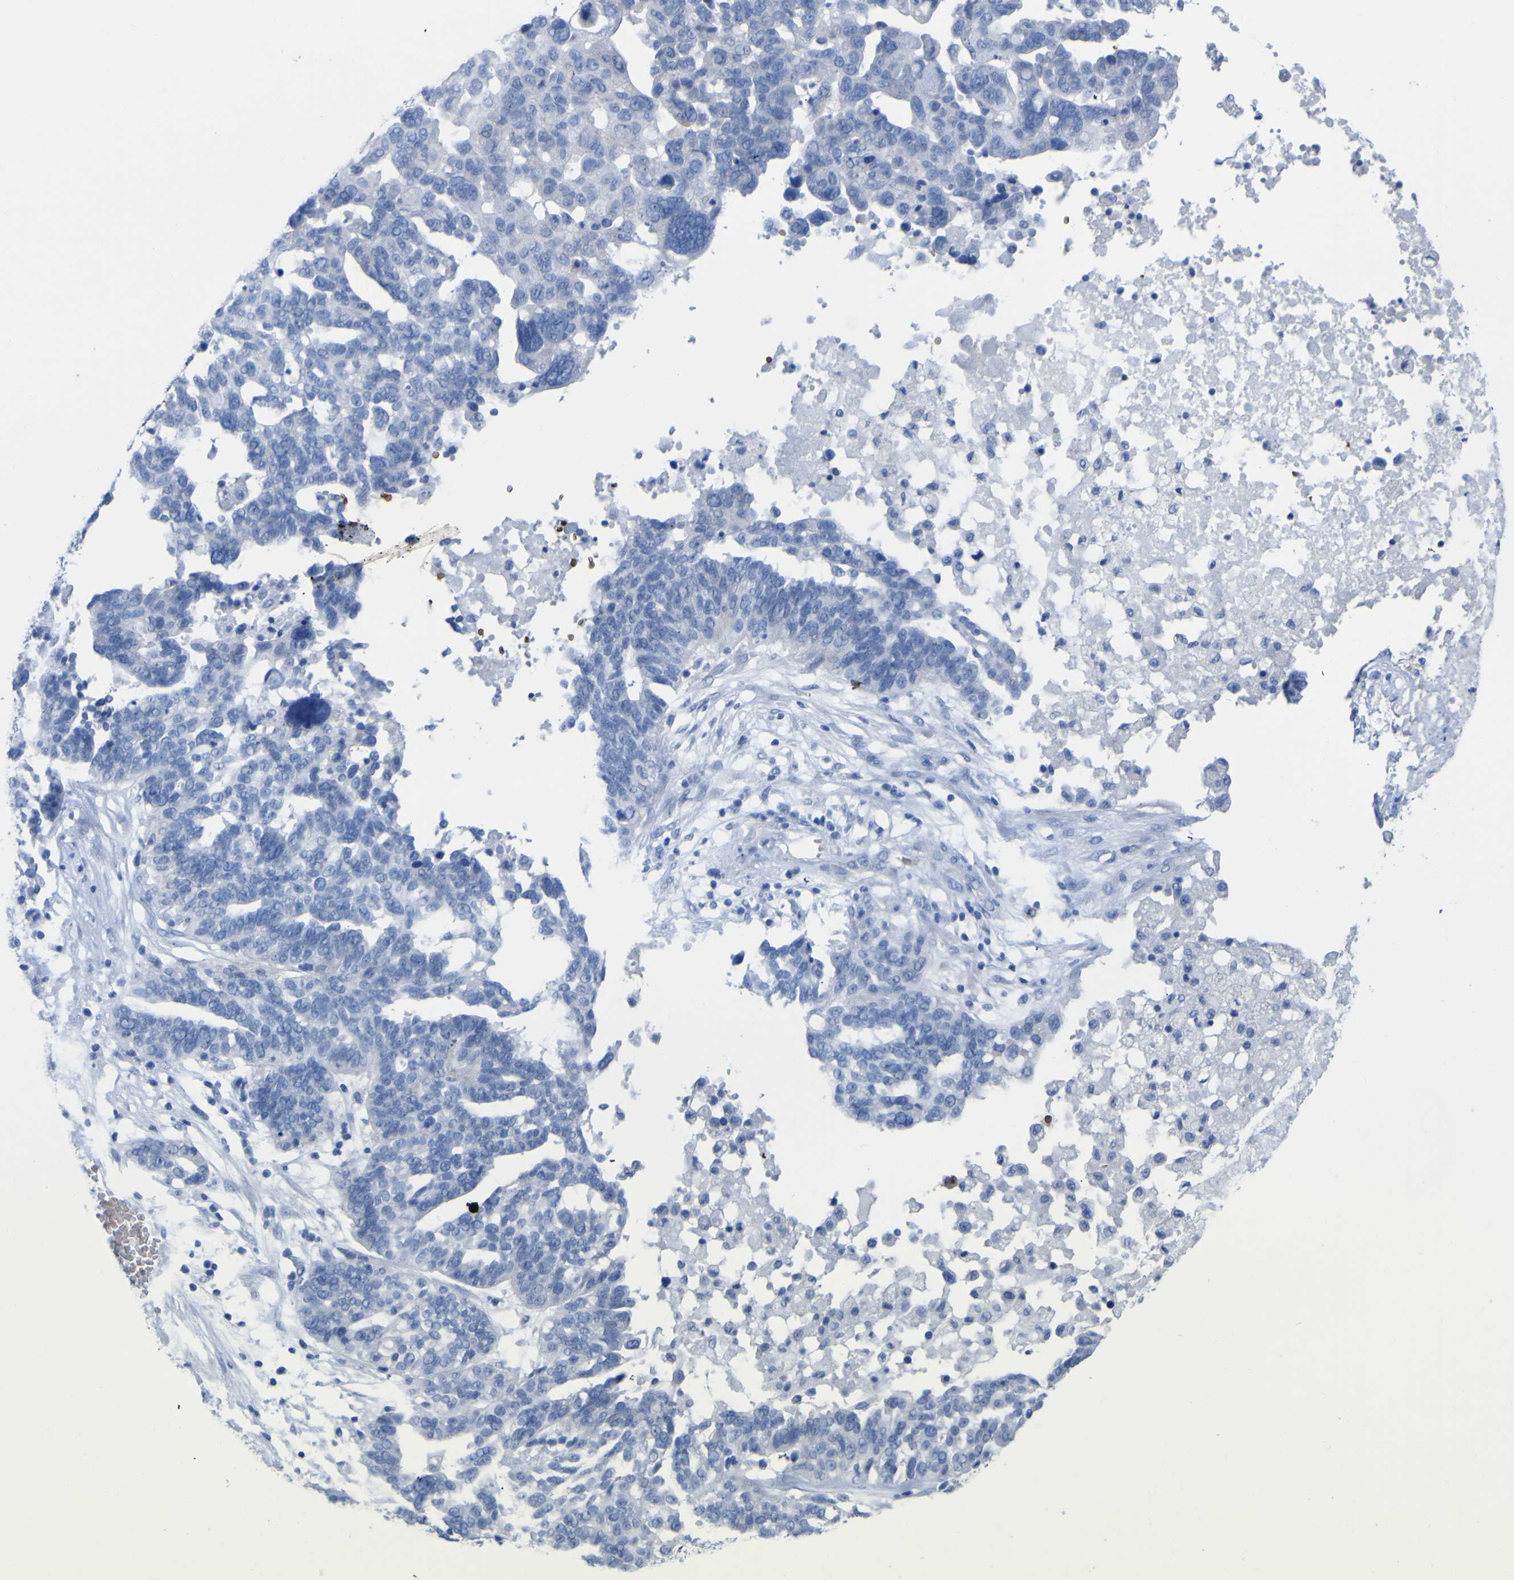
{"staining": {"intensity": "negative", "quantity": "none", "location": "none"}, "tissue": "ovarian cancer", "cell_type": "Tumor cells", "image_type": "cancer", "snomed": [{"axis": "morphology", "description": "Cystadenocarcinoma, serous, NOS"}, {"axis": "topography", "description": "Ovary"}], "caption": "Ovarian cancer (serous cystadenocarcinoma) was stained to show a protein in brown. There is no significant staining in tumor cells.", "gene": "GCM1", "patient": {"sex": "female", "age": 59}}